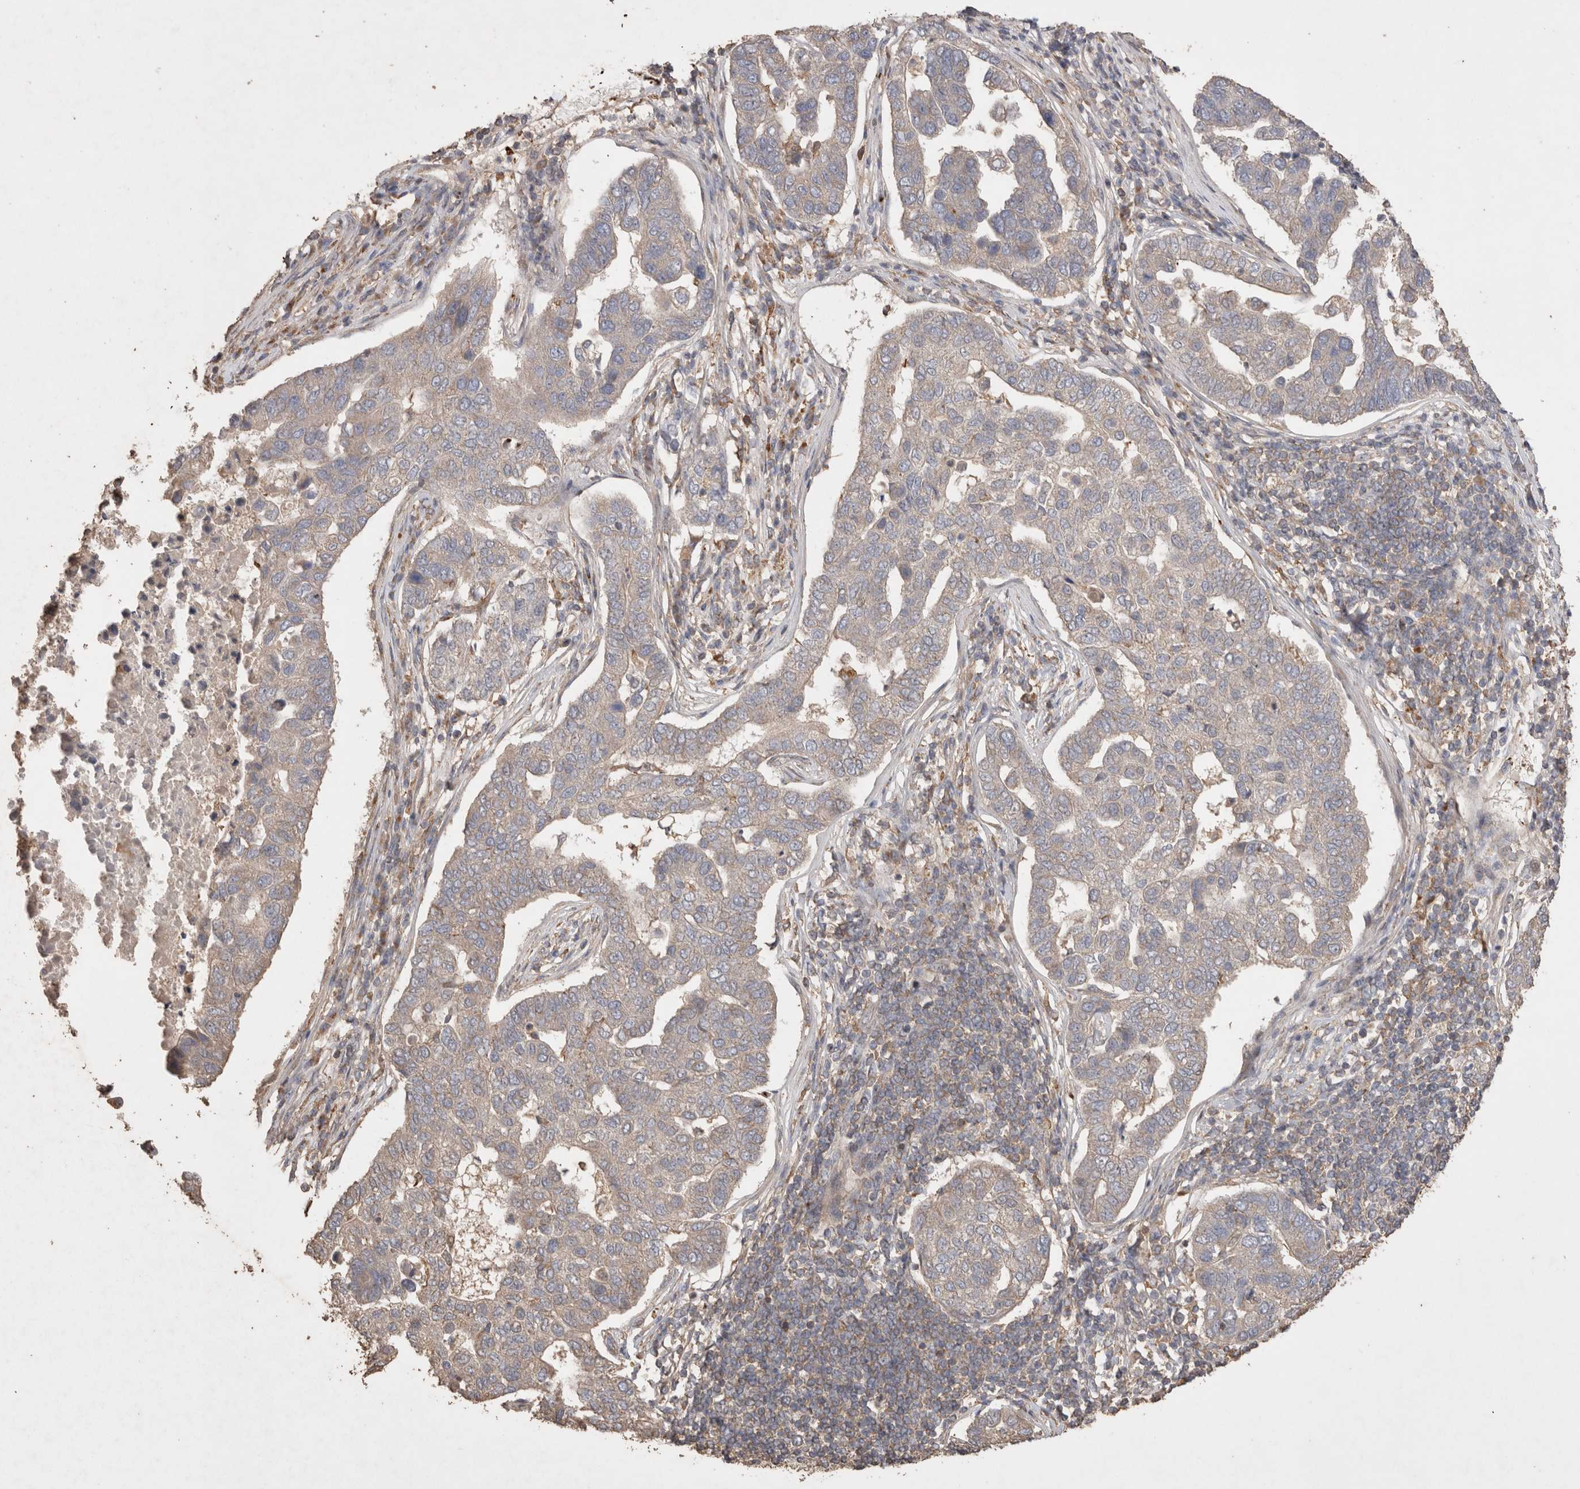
{"staining": {"intensity": "weak", "quantity": "25%-75%", "location": "cytoplasmic/membranous"}, "tissue": "pancreatic cancer", "cell_type": "Tumor cells", "image_type": "cancer", "snomed": [{"axis": "morphology", "description": "Adenocarcinoma, NOS"}, {"axis": "topography", "description": "Pancreas"}], "caption": "Immunohistochemical staining of human pancreatic adenocarcinoma shows low levels of weak cytoplasmic/membranous expression in about 25%-75% of tumor cells.", "gene": "SNX31", "patient": {"sex": "female", "age": 61}}